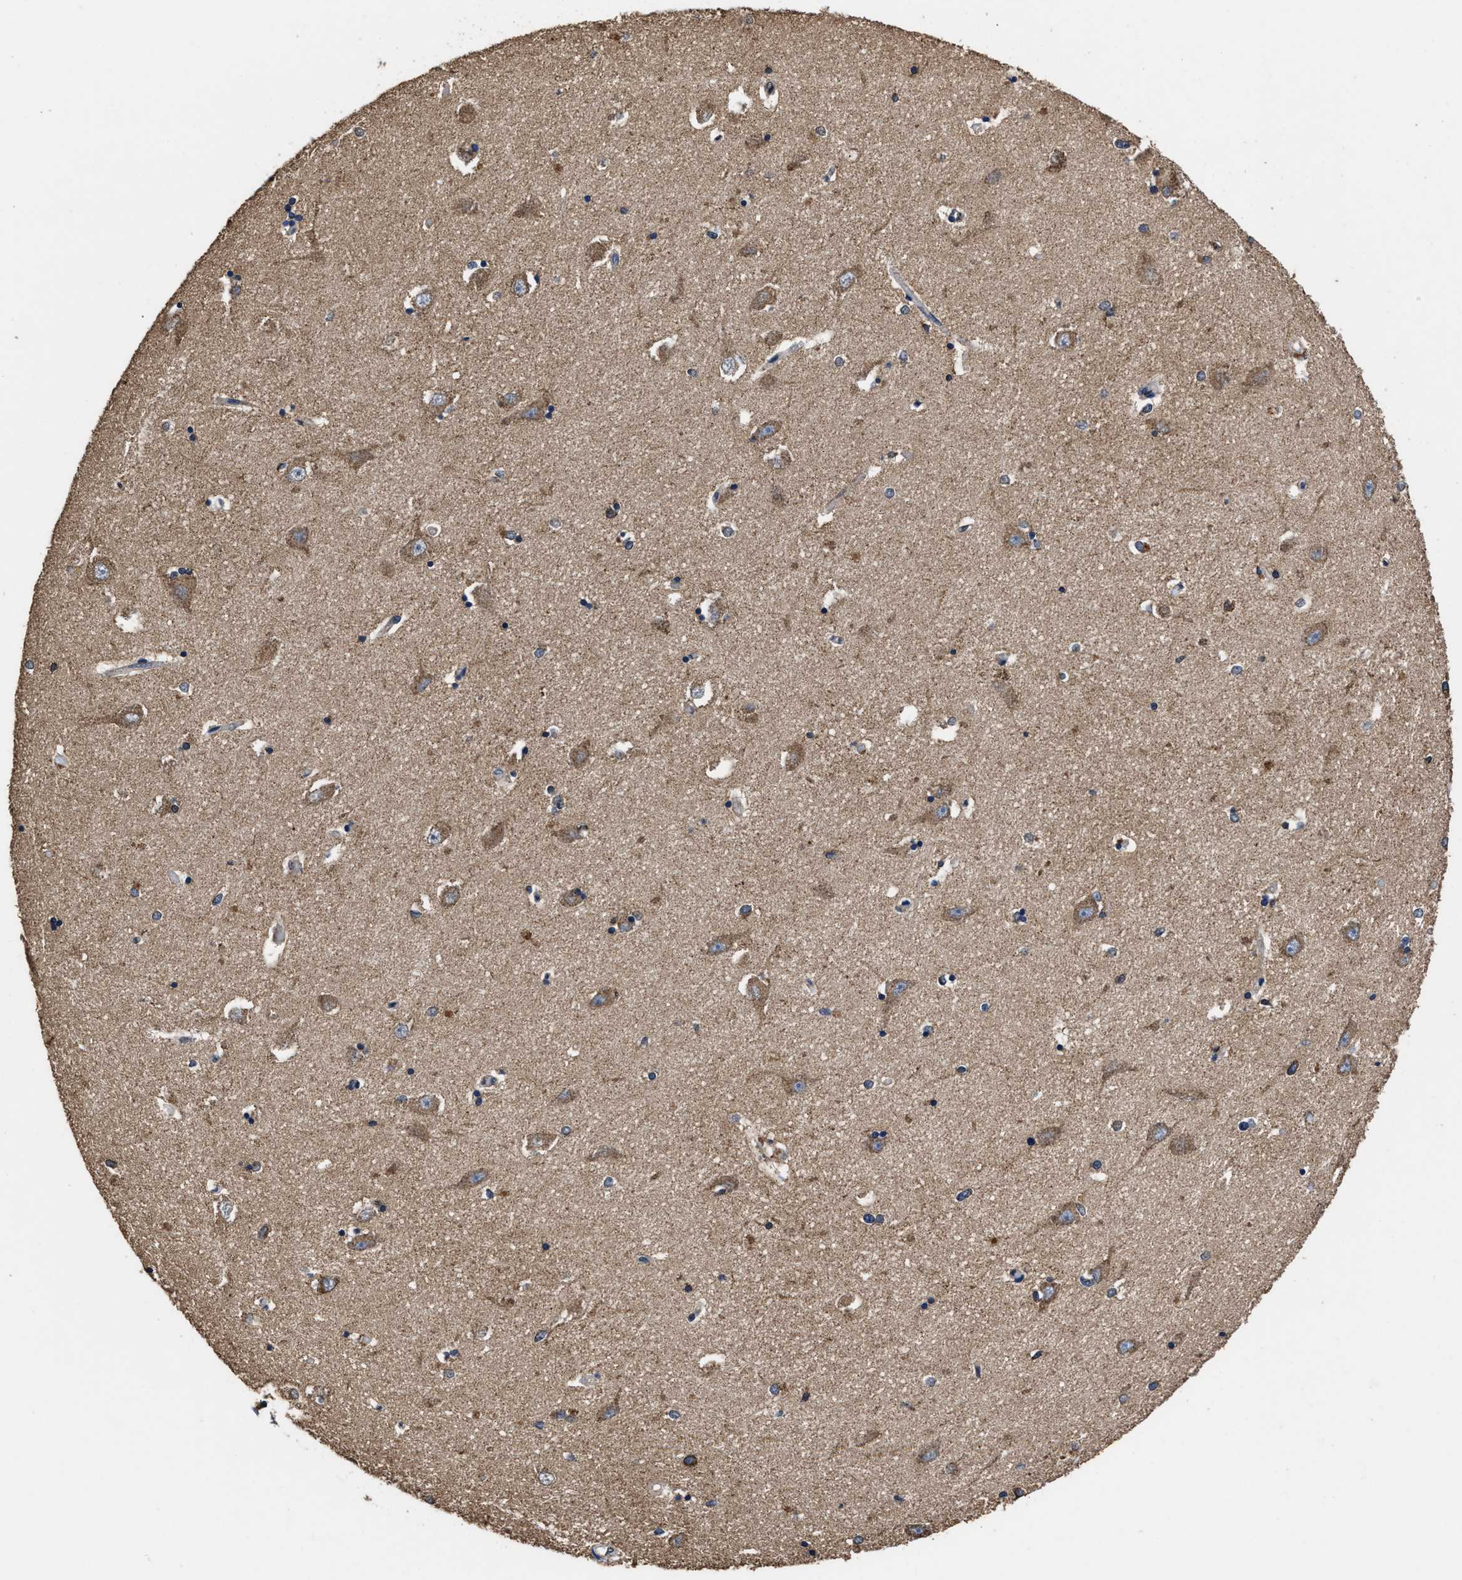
{"staining": {"intensity": "weak", "quantity": "<25%", "location": "cytoplasmic/membranous"}, "tissue": "hippocampus", "cell_type": "Glial cells", "image_type": "normal", "snomed": [{"axis": "morphology", "description": "Normal tissue, NOS"}, {"axis": "topography", "description": "Hippocampus"}], "caption": "Immunohistochemistry histopathology image of normal hippocampus: human hippocampus stained with DAB (3,3'-diaminobenzidine) displays no significant protein positivity in glial cells.", "gene": "ACLY", "patient": {"sex": "male", "age": 45}}